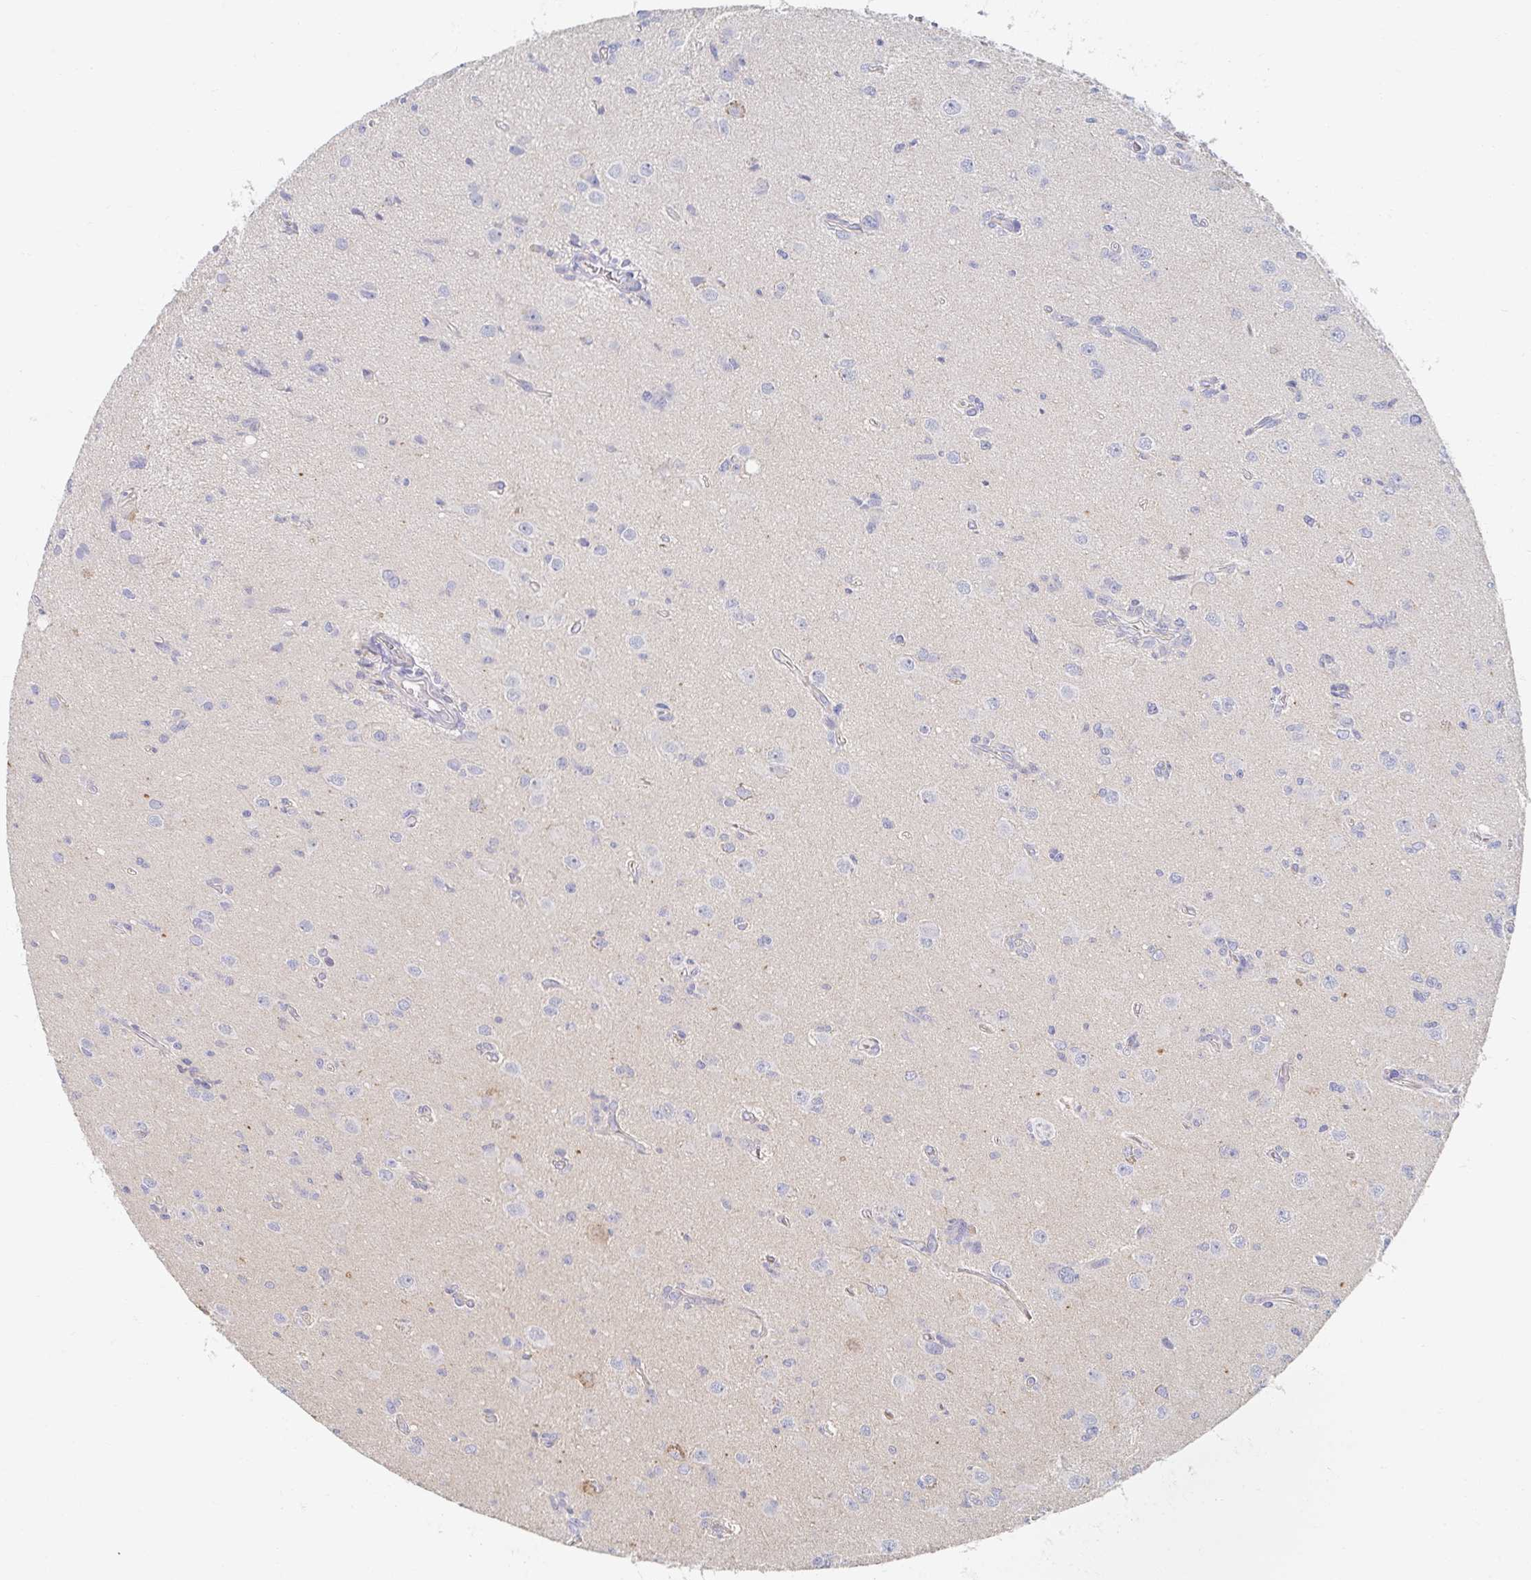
{"staining": {"intensity": "negative", "quantity": "none", "location": "none"}, "tissue": "glioma", "cell_type": "Tumor cells", "image_type": "cancer", "snomed": [{"axis": "morphology", "description": "Glioma, malignant, High grade"}, {"axis": "topography", "description": "Brain"}], "caption": "This is a image of IHC staining of malignant high-grade glioma, which shows no positivity in tumor cells.", "gene": "MYLK2", "patient": {"sex": "male", "age": 67}}